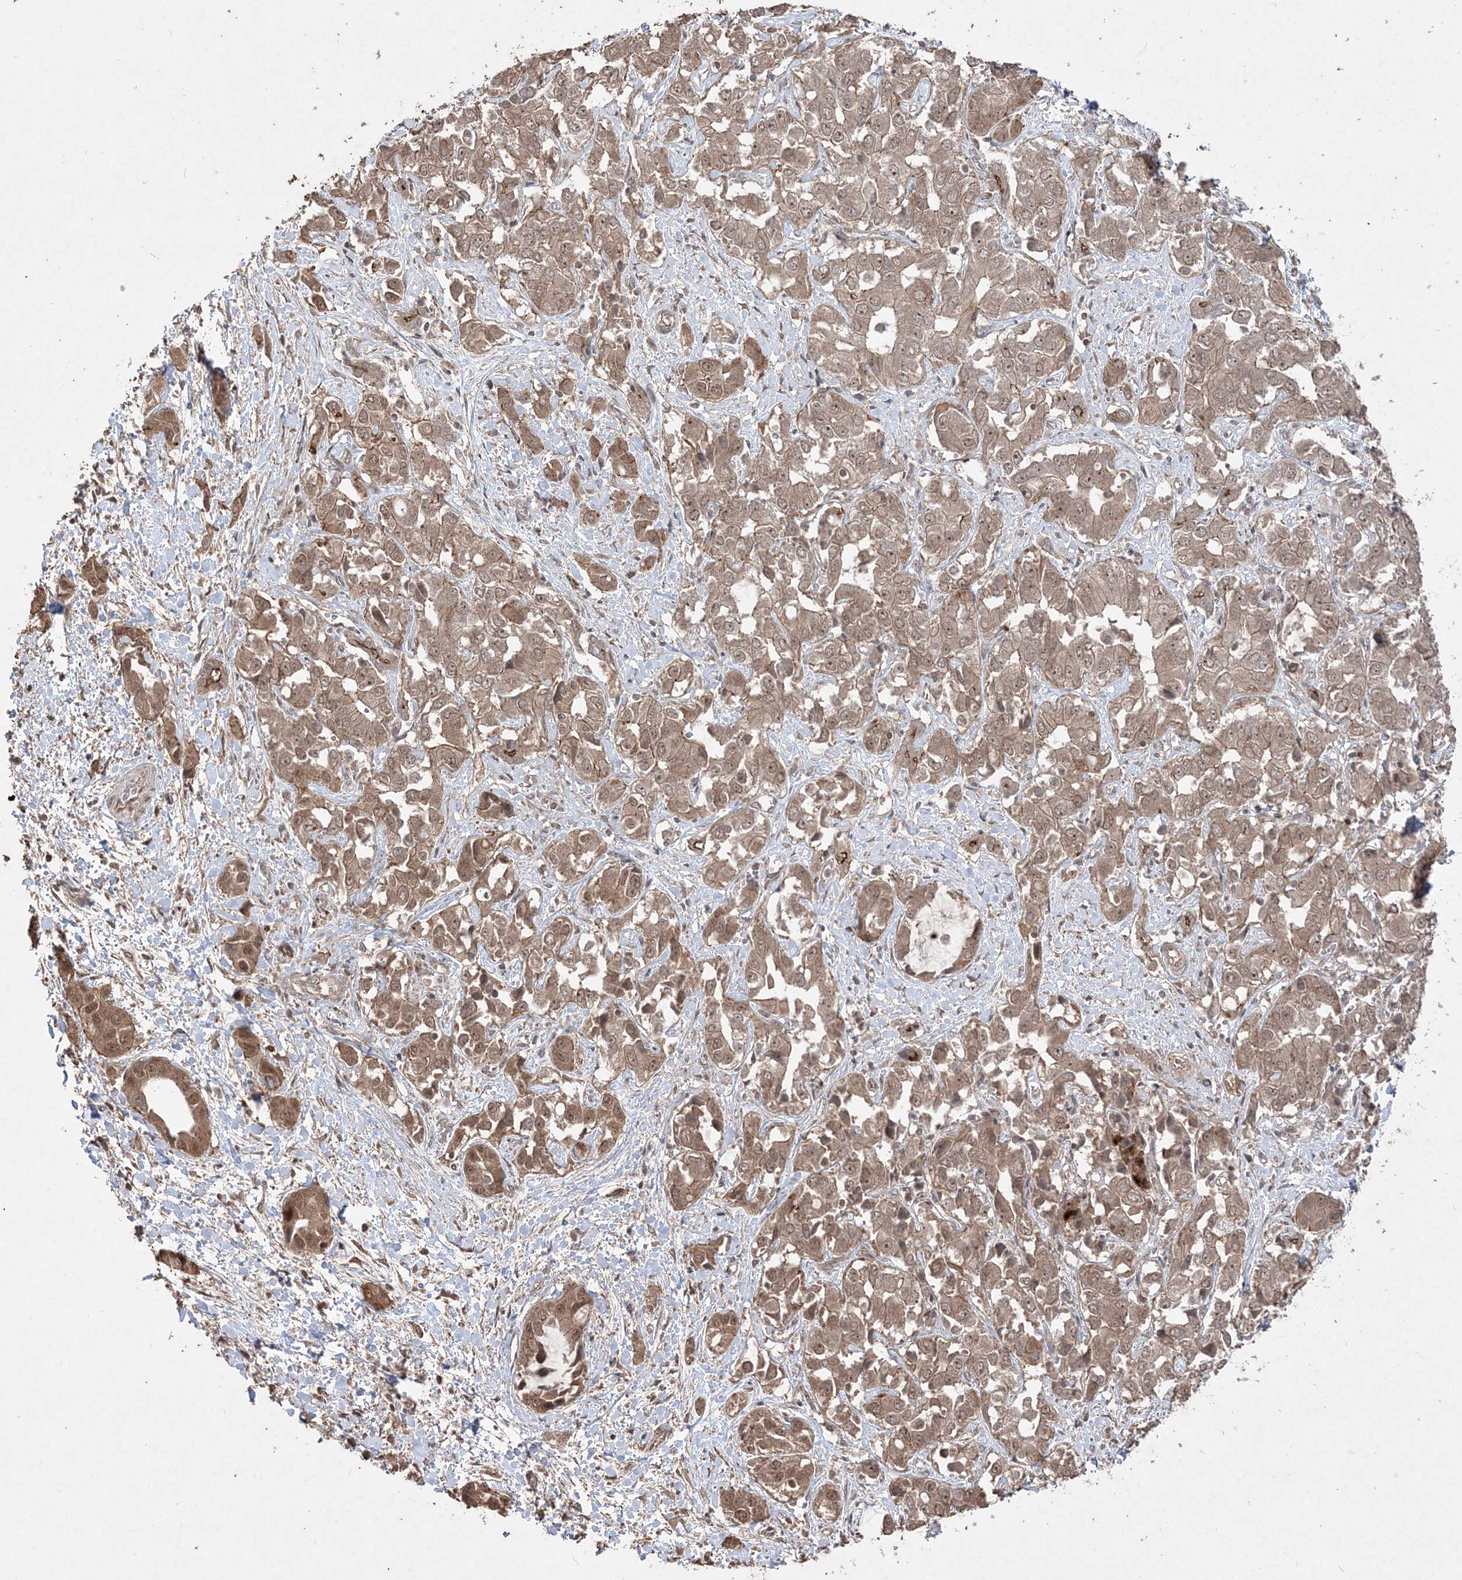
{"staining": {"intensity": "moderate", "quantity": ">75%", "location": "cytoplasmic/membranous,nuclear"}, "tissue": "liver cancer", "cell_type": "Tumor cells", "image_type": "cancer", "snomed": [{"axis": "morphology", "description": "Cholangiocarcinoma"}, {"axis": "topography", "description": "Liver"}], "caption": "Human liver cholangiocarcinoma stained with a brown dye displays moderate cytoplasmic/membranous and nuclear positive expression in about >75% of tumor cells.", "gene": "EHHADH", "patient": {"sex": "female", "age": 52}}